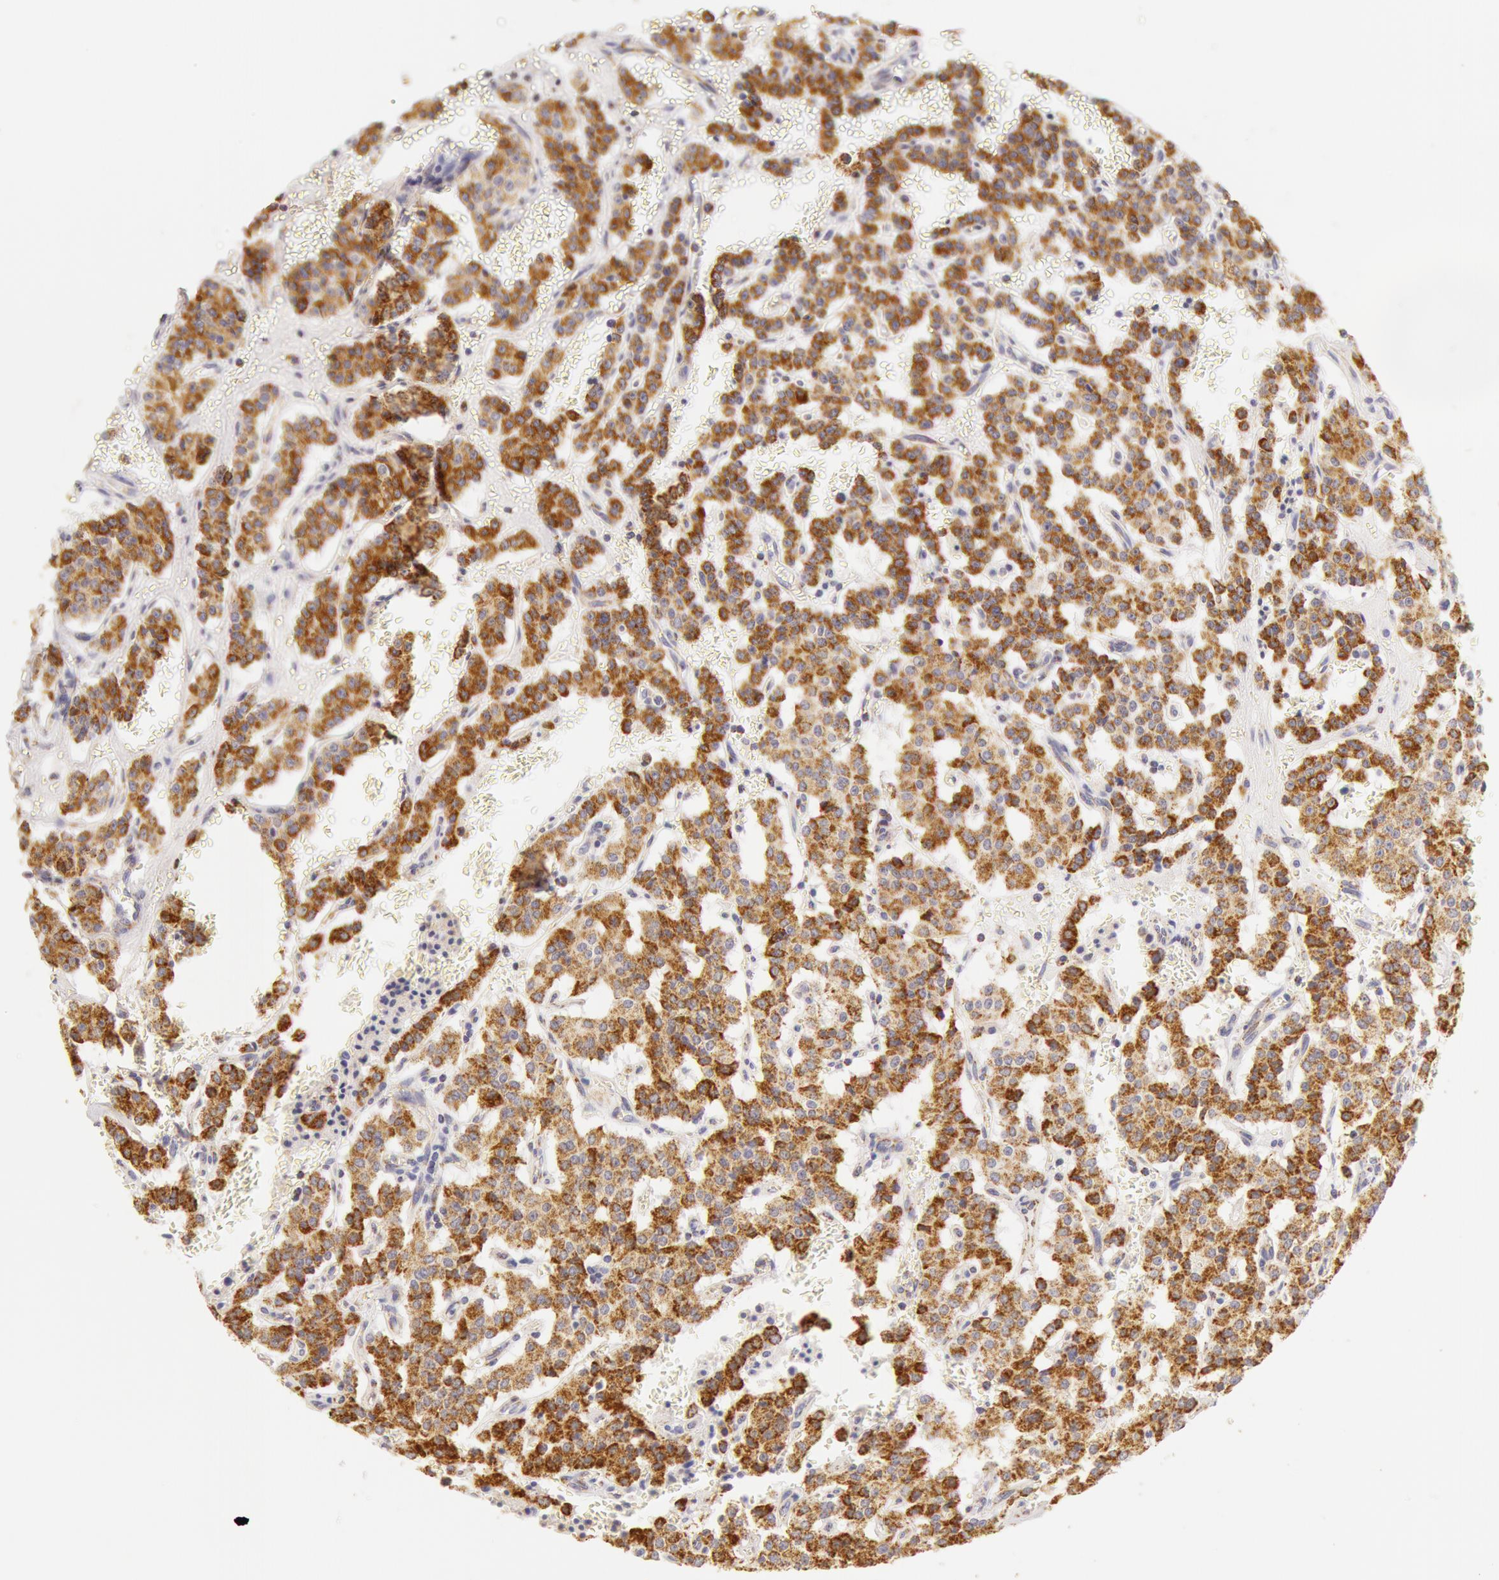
{"staining": {"intensity": "moderate", "quantity": ">75%", "location": "cytoplasmic/membranous"}, "tissue": "carcinoid", "cell_type": "Tumor cells", "image_type": "cancer", "snomed": [{"axis": "morphology", "description": "Carcinoid, malignant, NOS"}, {"axis": "topography", "description": "Bronchus"}], "caption": "Carcinoid tissue exhibits moderate cytoplasmic/membranous positivity in about >75% of tumor cells, visualized by immunohistochemistry. The staining was performed using DAB (3,3'-diaminobenzidine) to visualize the protein expression in brown, while the nuclei were stained in blue with hematoxylin (Magnification: 20x).", "gene": "ATP5F1B", "patient": {"sex": "male", "age": 55}}